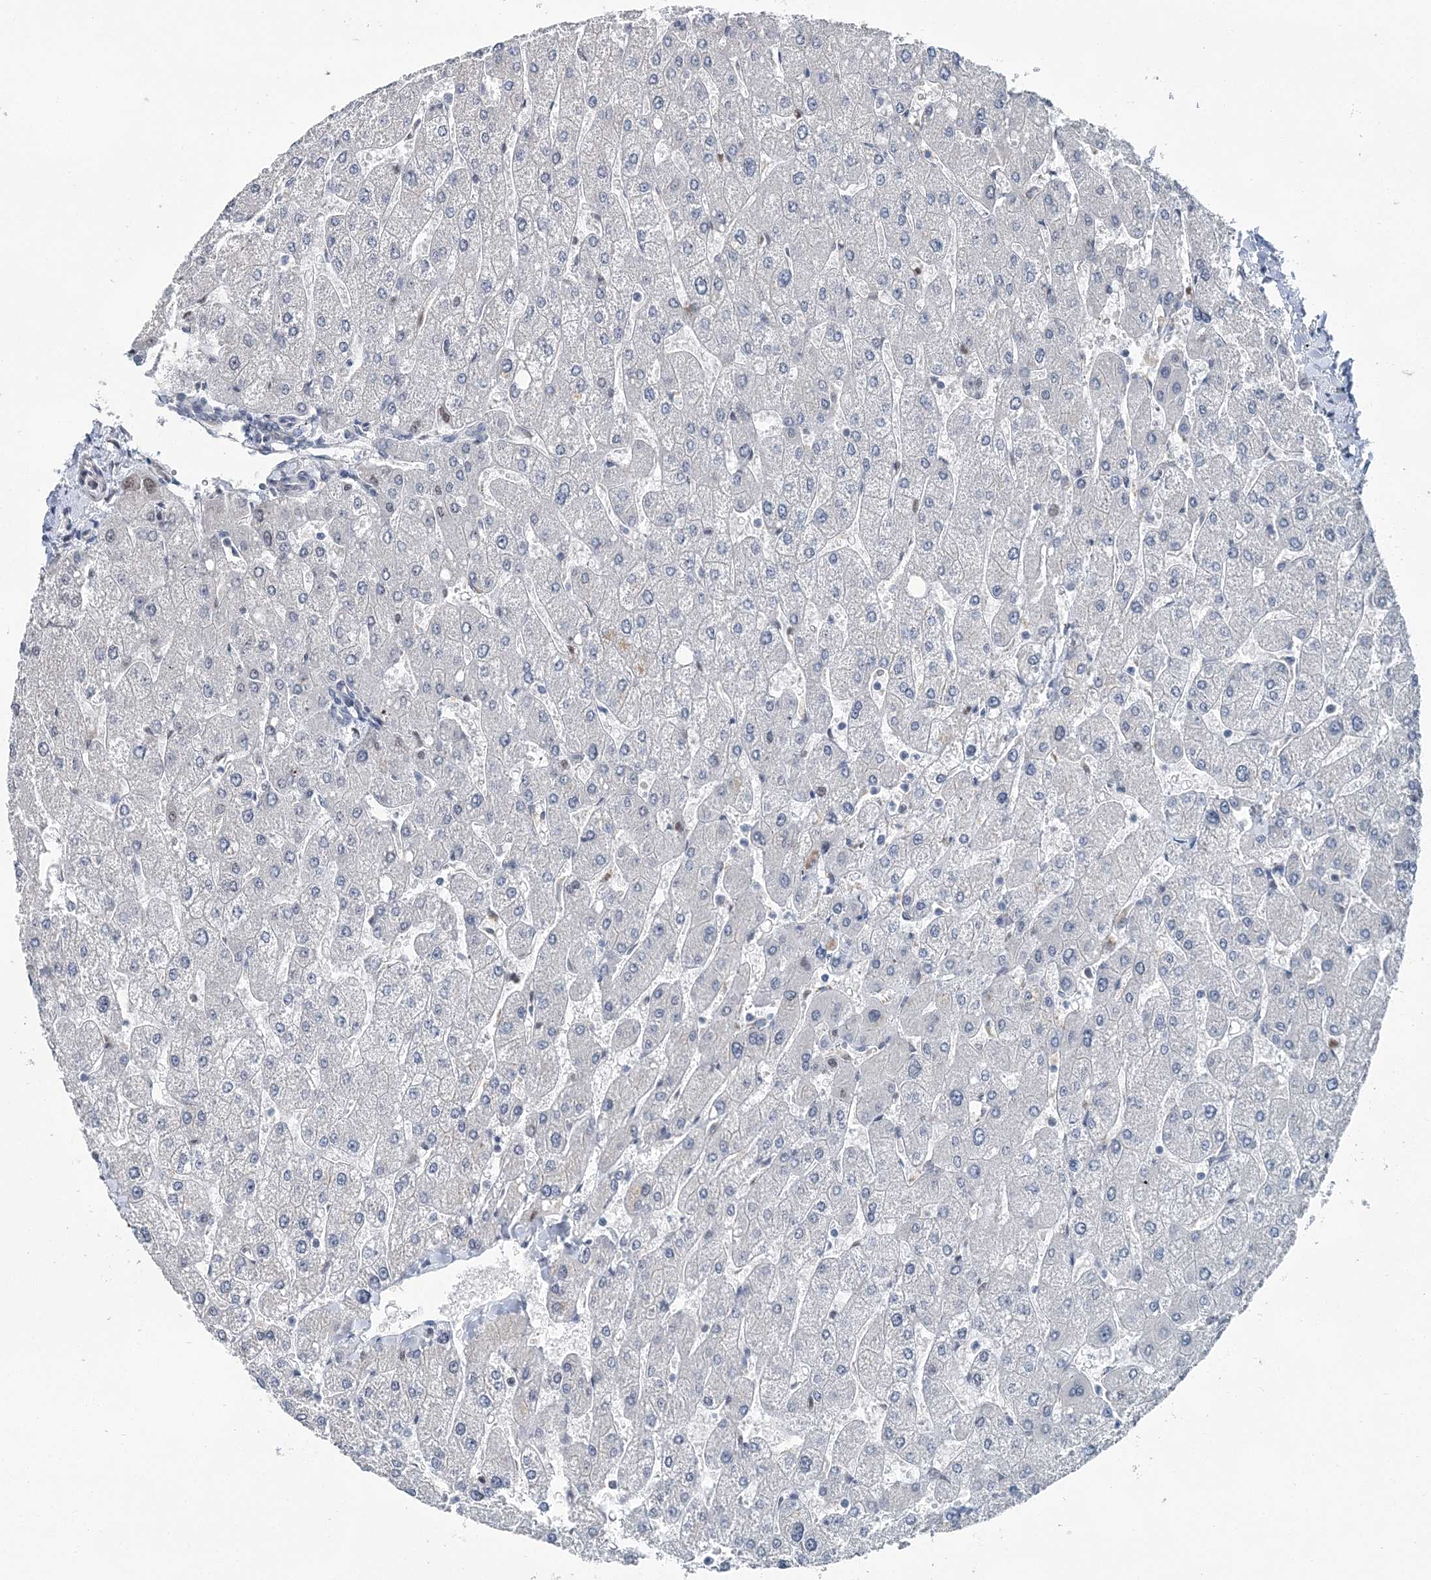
{"staining": {"intensity": "negative", "quantity": "none", "location": "none"}, "tissue": "liver", "cell_type": "Cholangiocytes", "image_type": "normal", "snomed": [{"axis": "morphology", "description": "Normal tissue, NOS"}, {"axis": "topography", "description": "Liver"}], "caption": "IHC micrograph of normal liver: liver stained with DAB (3,3'-diaminobenzidine) exhibits no significant protein staining in cholangiocytes.", "gene": "HAT1", "patient": {"sex": "male", "age": 55}}